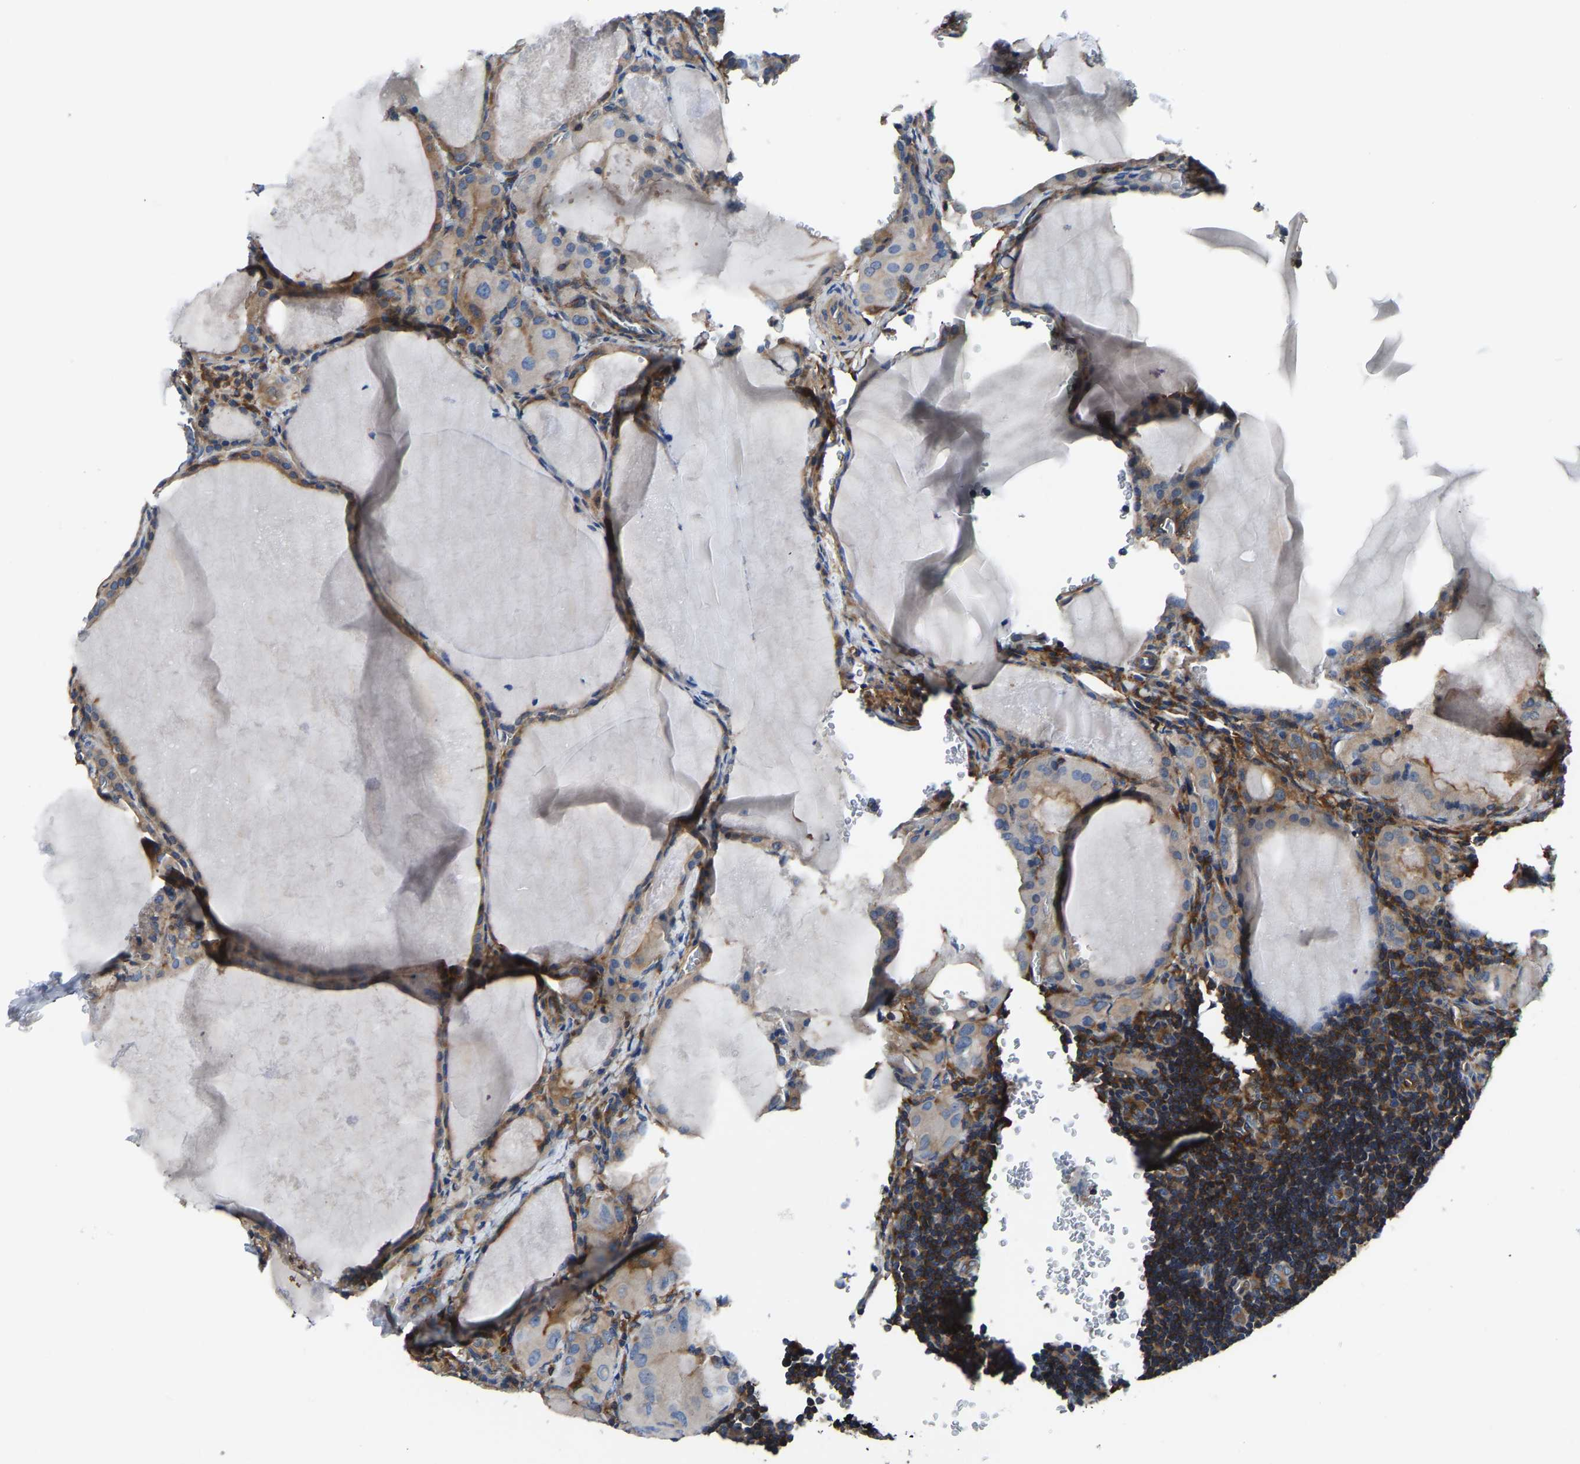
{"staining": {"intensity": "weak", "quantity": "<25%", "location": "cytoplasmic/membranous"}, "tissue": "thyroid cancer", "cell_type": "Tumor cells", "image_type": "cancer", "snomed": [{"axis": "morphology", "description": "Papillary adenocarcinoma, NOS"}, {"axis": "topography", "description": "Thyroid gland"}], "caption": "Tumor cells show no significant protein expression in thyroid cancer. Nuclei are stained in blue.", "gene": "PRKAR1A", "patient": {"sex": "female", "age": 42}}